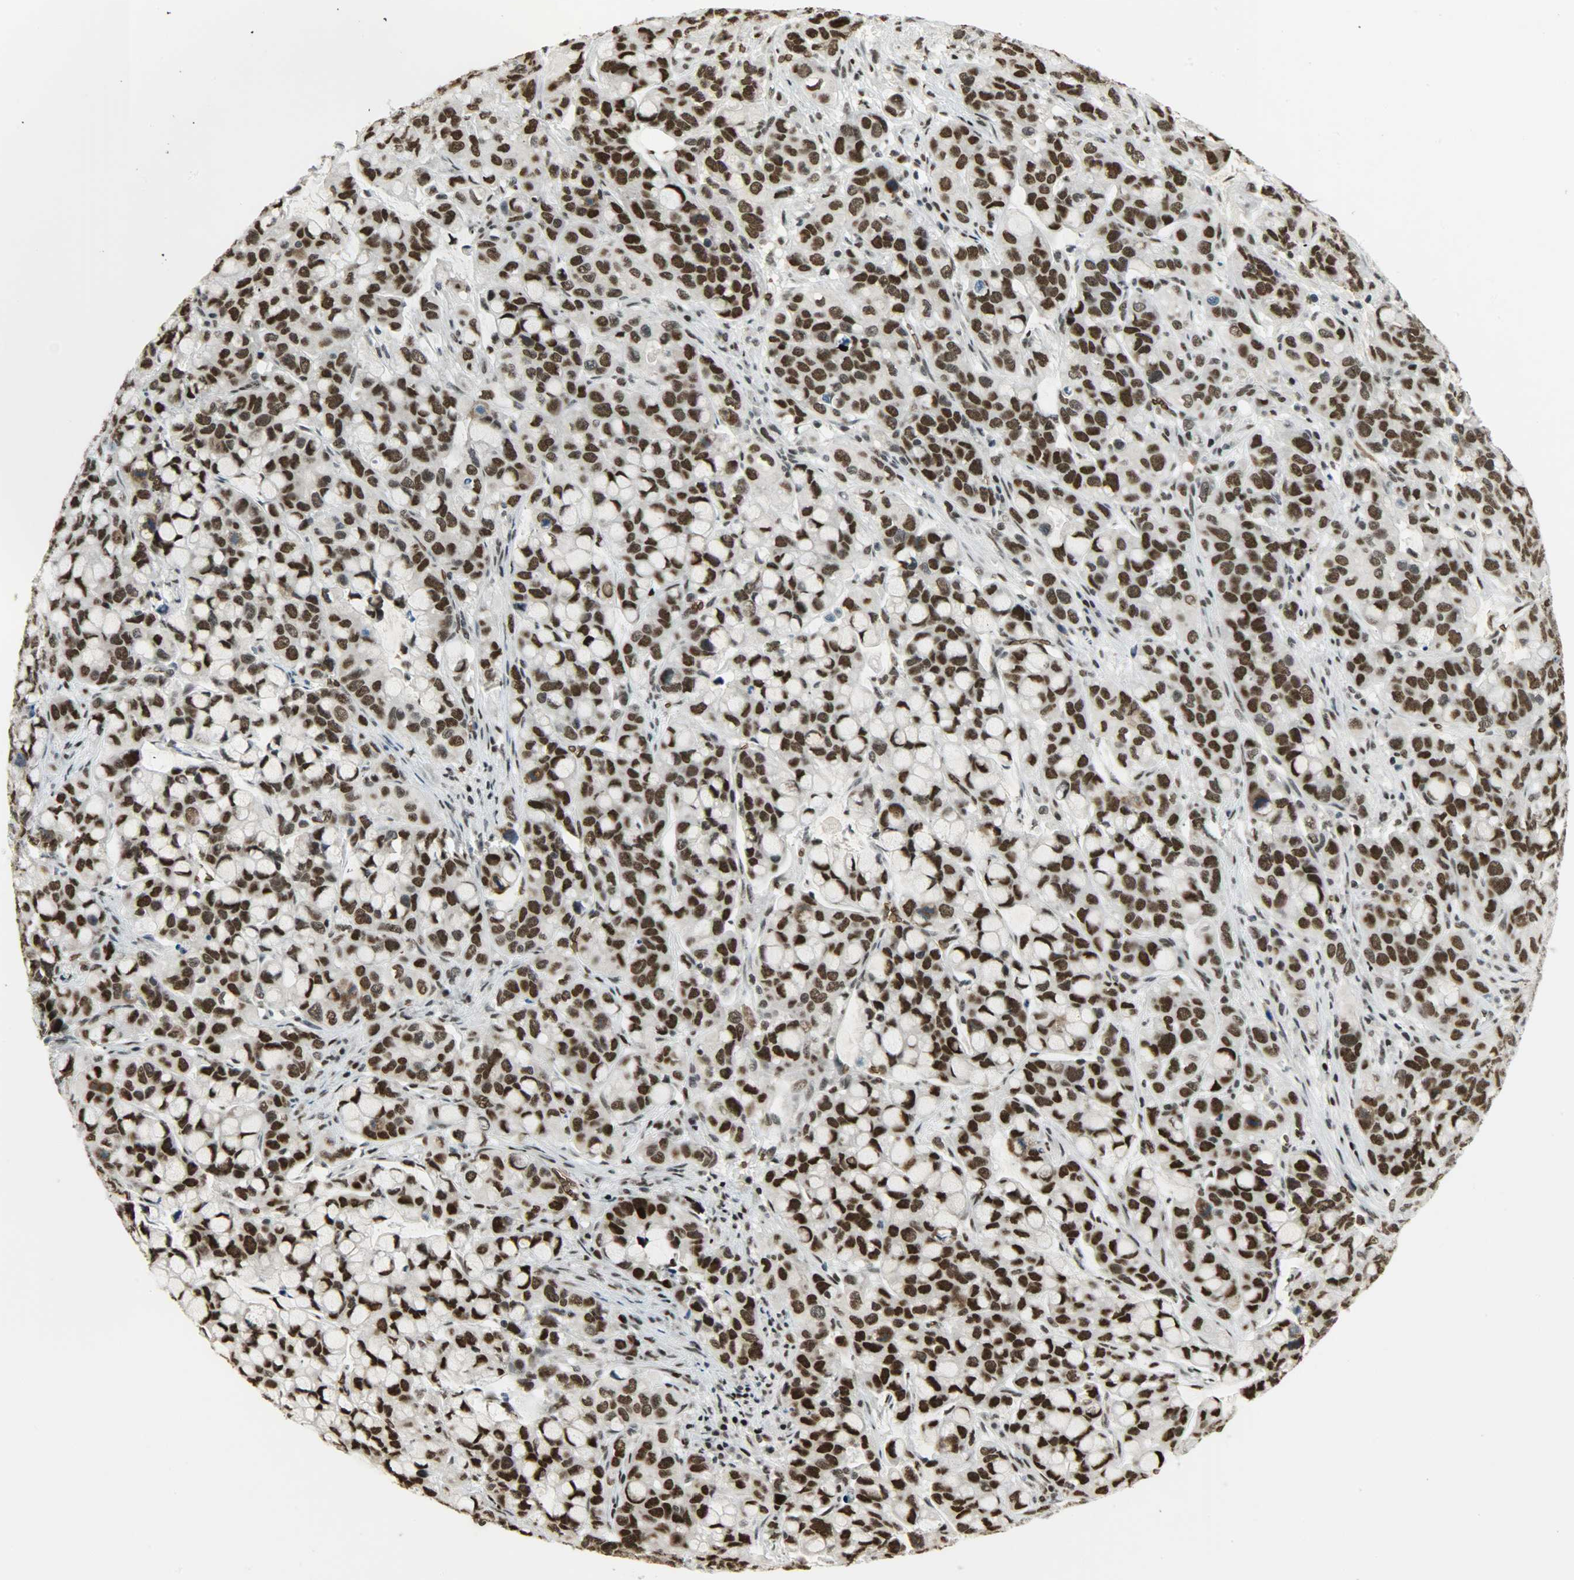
{"staining": {"intensity": "strong", "quantity": ">75%", "location": "nuclear"}, "tissue": "stomach cancer", "cell_type": "Tumor cells", "image_type": "cancer", "snomed": [{"axis": "morphology", "description": "Adenocarcinoma, NOS"}, {"axis": "topography", "description": "Stomach, lower"}], "caption": "Immunohistochemical staining of human stomach cancer displays strong nuclear protein positivity in approximately >75% of tumor cells.", "gene": "SNAI1", "patient": {"sex": "male", "age": 84}}